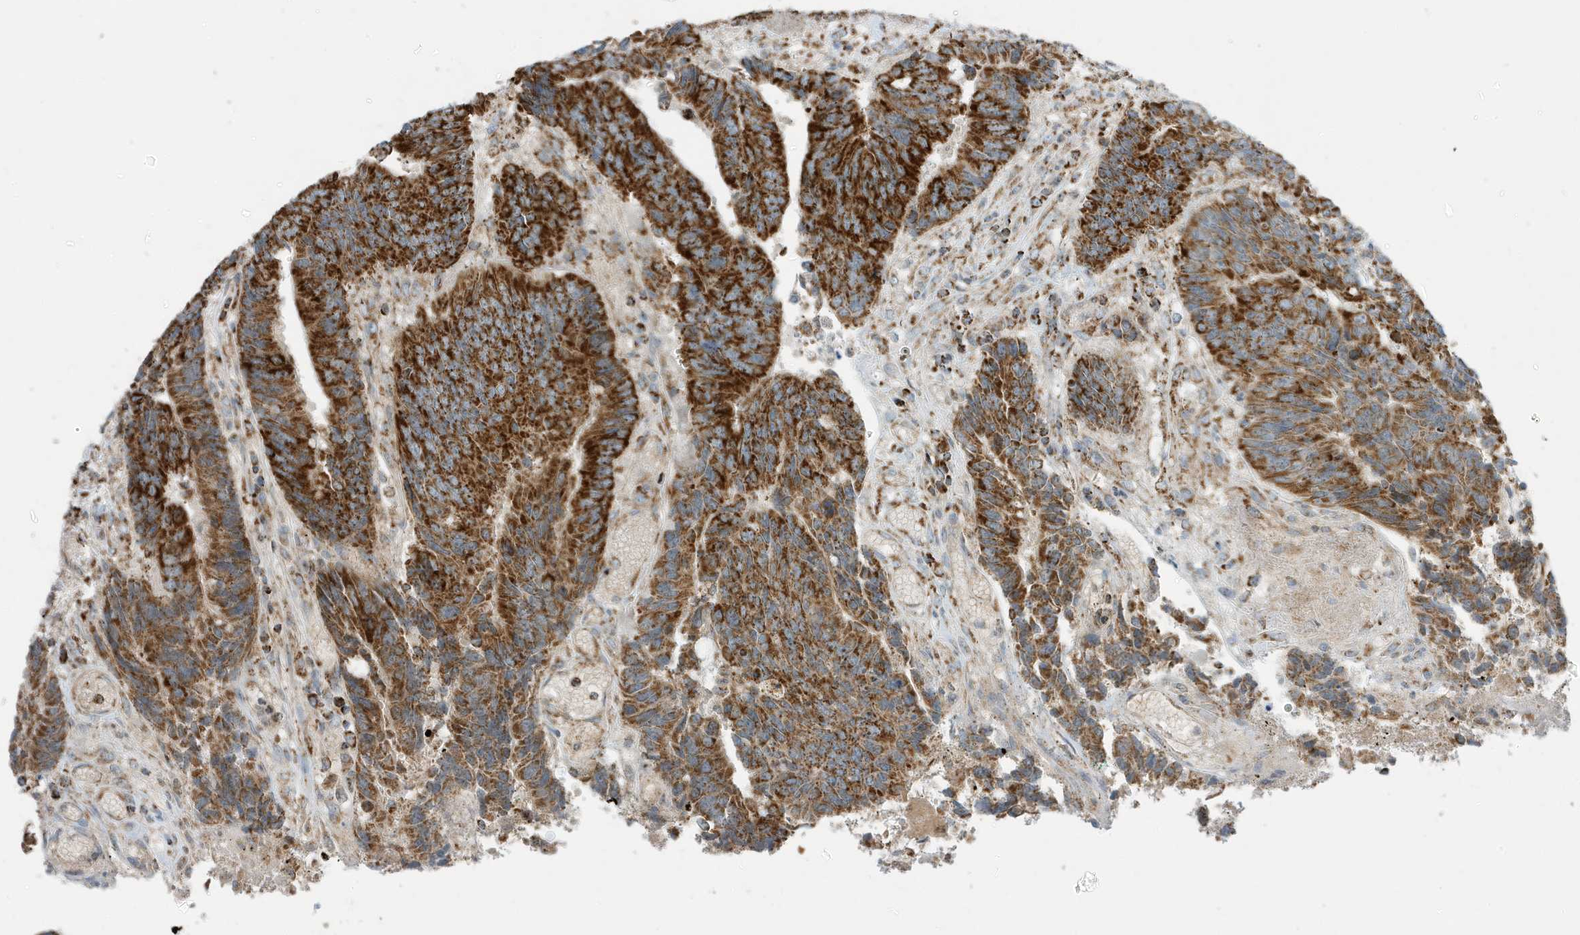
{"staining": {"intensity": "strong", "quantity": ">75%", "location": "cytoplasmic/membranous"}, "tissue": "colorectal cancer", "cell_type": "Tumor cells", "image_type": "cancer", "snomed": [{"axis": "morphology", "description": "Adenocarcinoma, NOS"}, {"axis": "topography", "description": "Rectum"}], "caption": "Adenocarcinoma (colorectal) stained with a protein marker demonstrates strong staining in tumor cells.", "gene": "ATP5ME", "patient": {"sex": "male", "age": 84}}